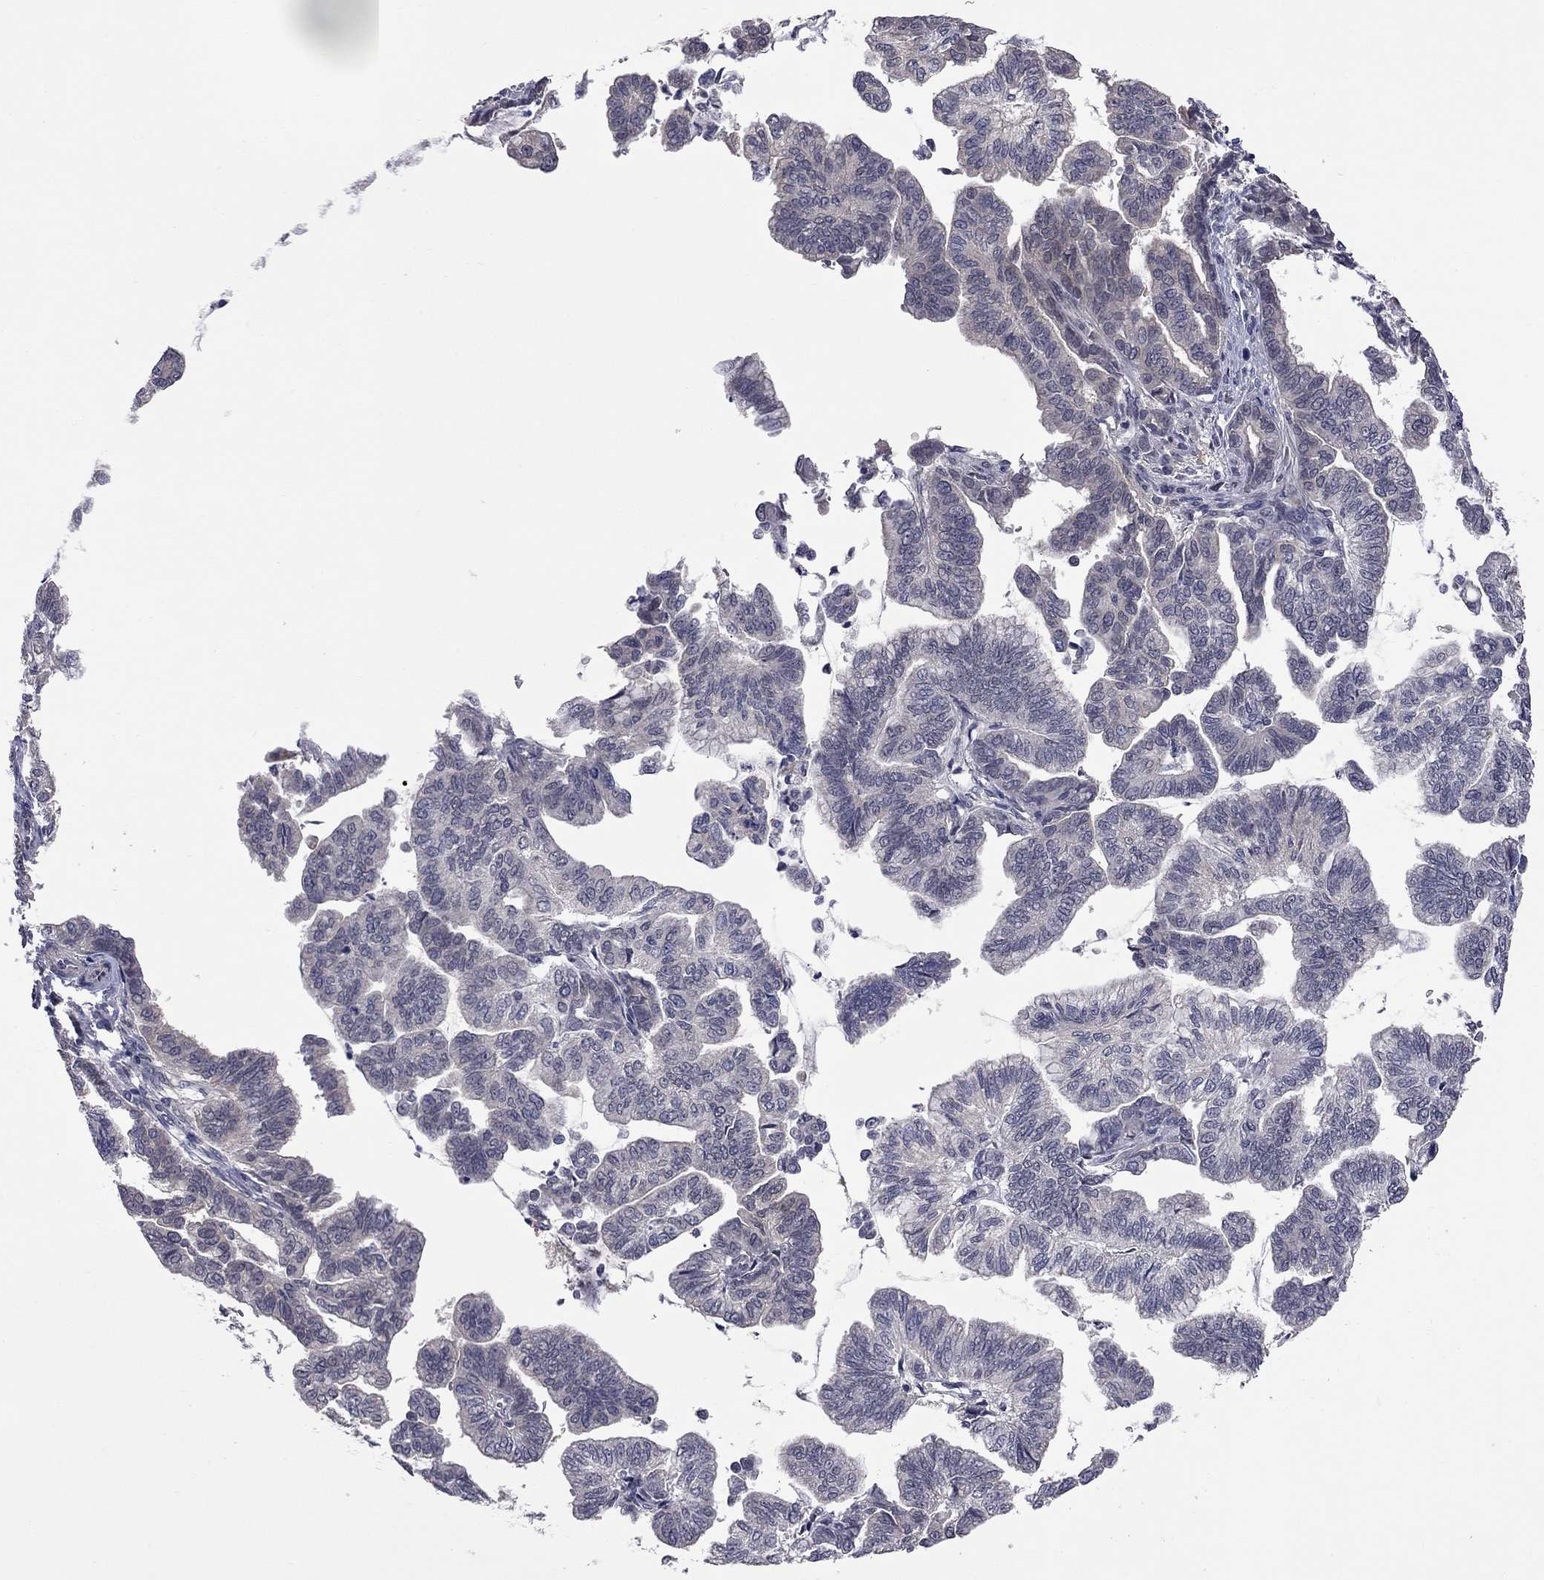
{"staining": {"intensity": "negative", "quantity": "none", "location": "none"}, "tissue": "stomach cancer", "cell_type": "Tumor cells", "image_type": "cancer", "snomed": [{"axis": "morphology", "description": "Adenocarcinoma, NOS"}, {"axis": "topography", "description": "Stomach"}], "caption": "The IHC image has no significant positivity in tumor cells of stomach cancer (adenocarcinoma) tissue.", "gene": "FABP12", "patient": {"sex": "male", "age": 83}}